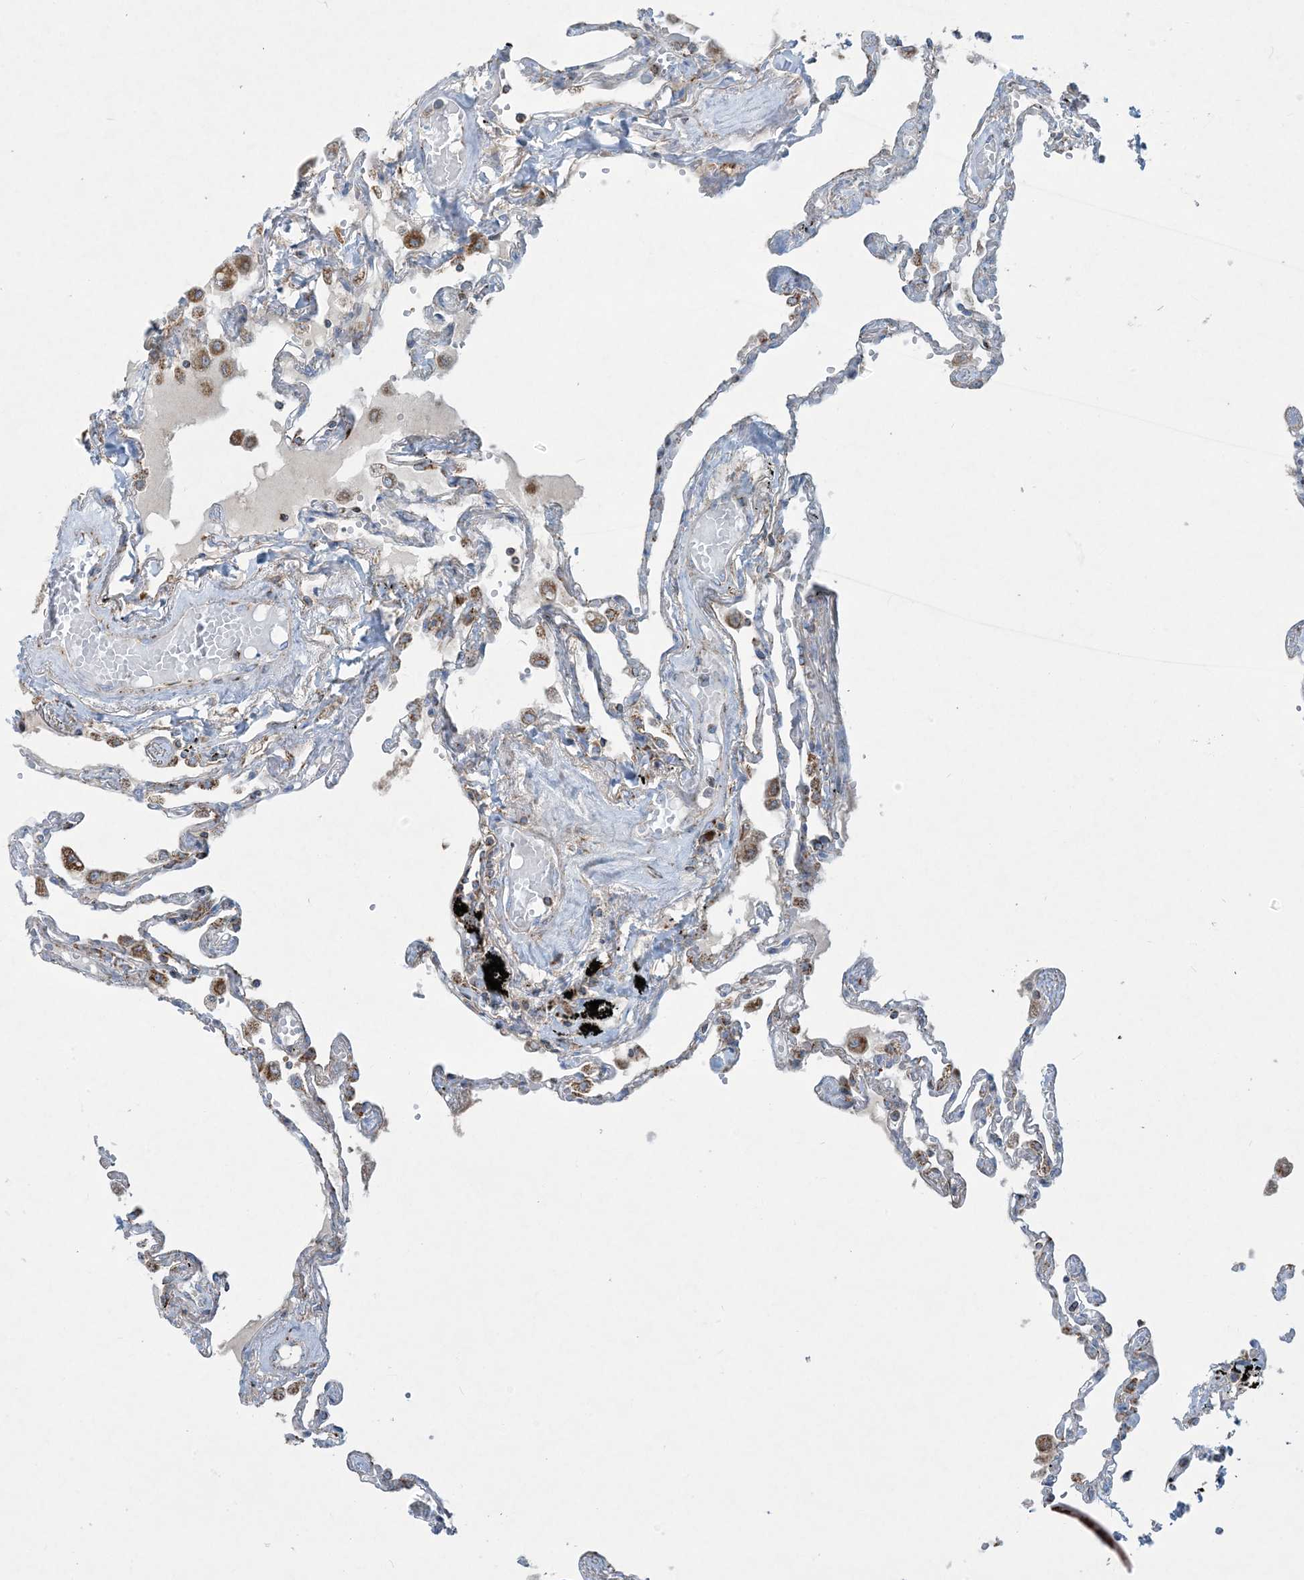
{"staining": {"intensity": "moderate", "quantity": "<25%", "location": "cytoplasmic/membranous"}, "tissue": "lung", "cell_type": "Alveolar cells", "image_type": "normal", "snomed": [{"axis": "morphology", "description": "Normal tissue, NOS"}, {"axis": "topography", "description": "Lung"}], "caption": "High-magnification brightfield microscopy of normal lung stained with DAB (3,3'-diaminobenzidine) (brown) and counterstained with hematoxylin (blue). alveolar cells exhibit moderate cytoplasmic/membranous positivity is present in about<25% of cells.", "gene": "BEND4", "patient": {"sex": "female", "age": 67}}